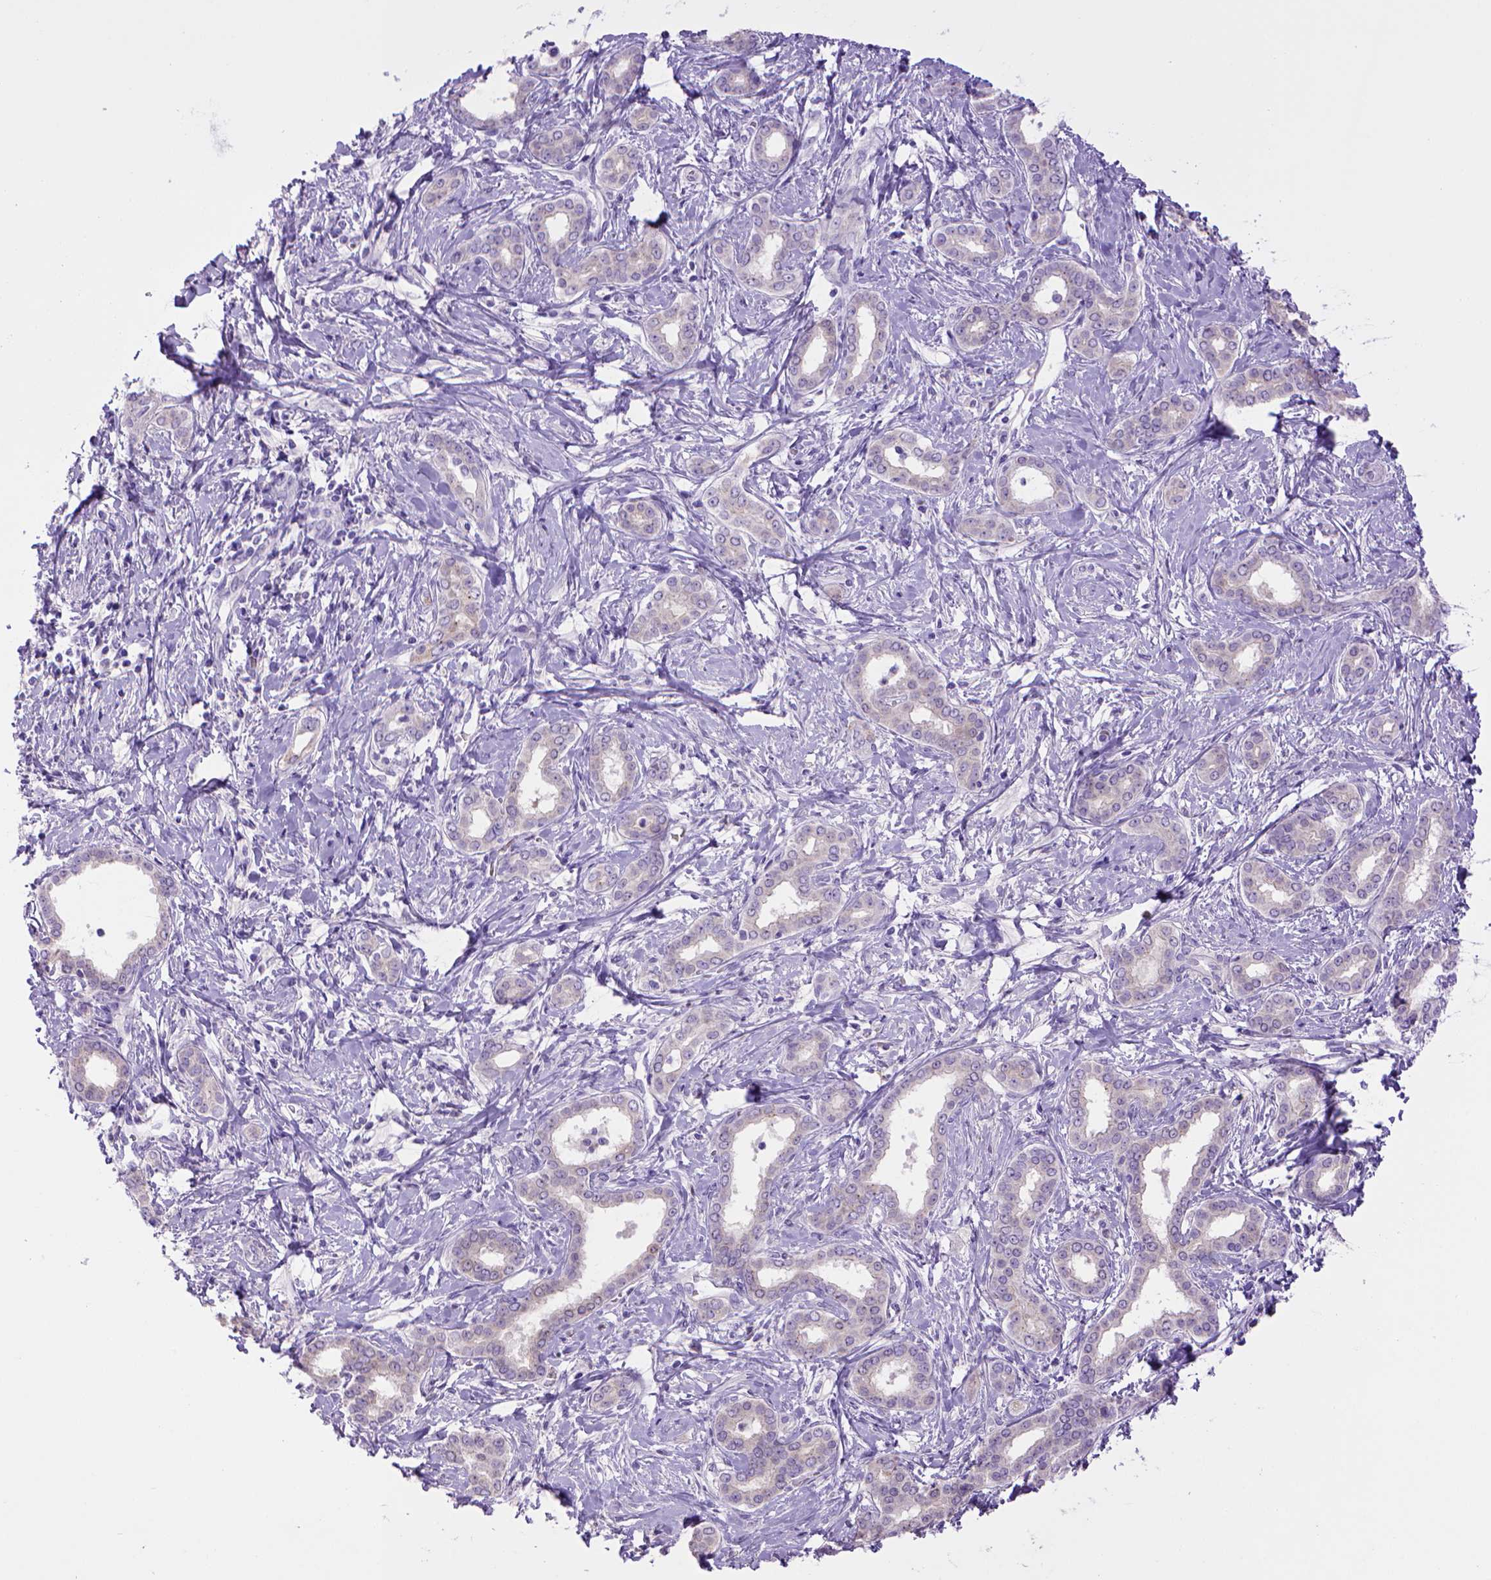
{"staining": {"intensity": "negative", "quantity": "none", "location": "none"}, "tissue": "liver cancer", "cell_type": "Tumor cells", "image_type": "cancer", "snomed": [{"axis": "morphology", "description": "Cholangiocarcinoma"}, {"axis": "topography", "description": "Liver"}], "caption": "The micrograph displays no staining of tumor cells in liver cholangiocarcinoma.", "gene": "BAAT", "patient": {"sex": "female", "age": 47}}